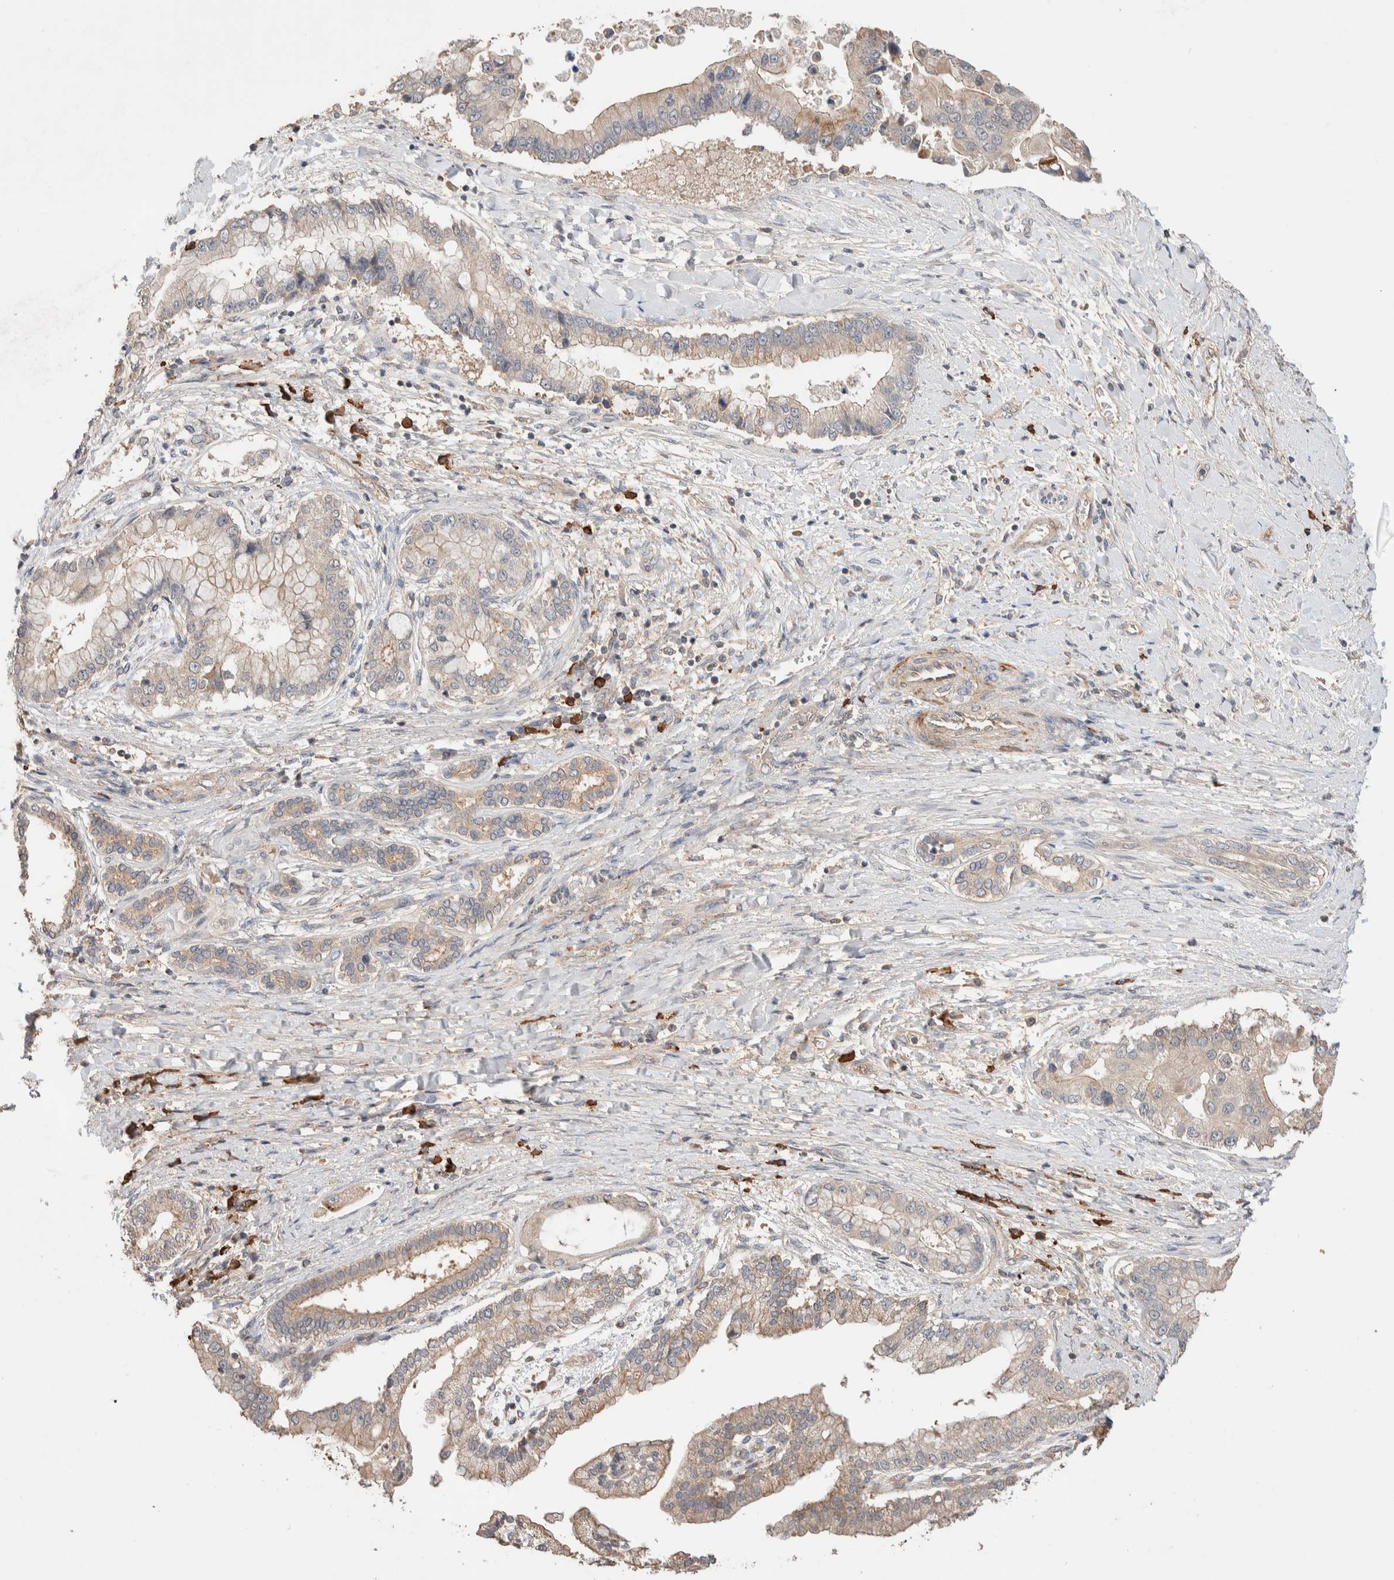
{"staining": {"intensity": "weak", "quantity": "25%-75%", "location": "cytoplasmic/membranous"}, "tissue": "liver cancer", "cell_type": "Tumor cells", "image_type": "cancer", "snomed": [{"axis": "morphology", "description": "Cholangiocarcinoma"}, {"axis": "topography", "description": "Liver"}], "caption": "A brown stain shows weak cytoplasmic/membranous staining of a protein in liver cancer (cholangiocarcinoma) tumor cells. Immunohistochemistry stains the protein in brown and the nuclei are stained blue.", "gene": "WDR91", "patient": {"sex": "male", "age": 50}}